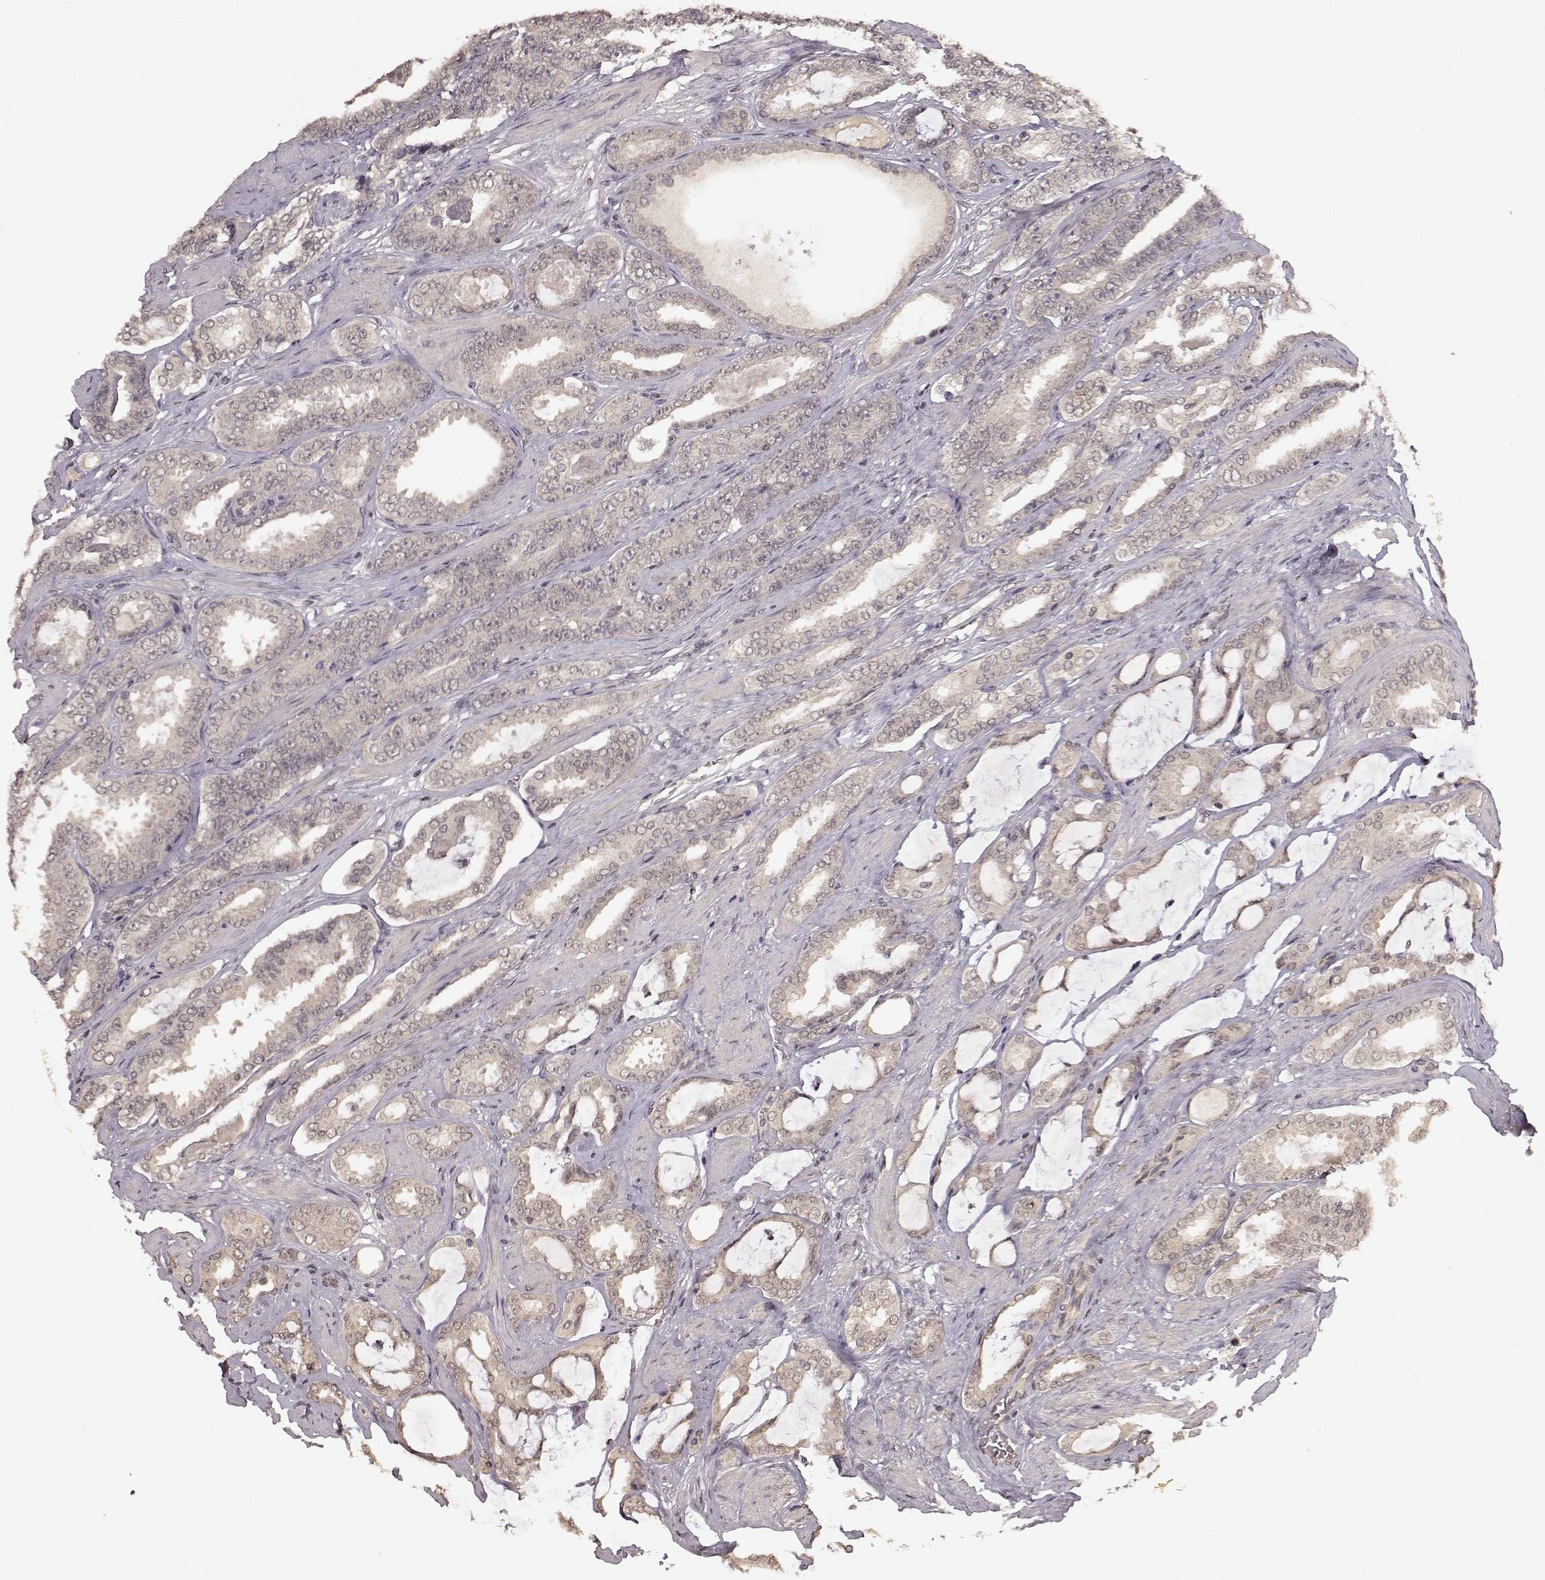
{"staining": {"intensity": "negative", "quantity": "none", "location": "none"}, "tissue": "prostate cancer", "cell_type": "Tumor cells", "image_type": "cancer", "snomed": [{"axis": "morphology", "description": "Adenocarcinoma, High grade"}, {"axis": "topography", "description": "Prostate"}], "caption": "Tumor cells are negative for brown protein staining in adenocarcinoma (high-grade) (prostate).", "gene": "NTRK2", "patient": {"sex": "male", "age": 63}}